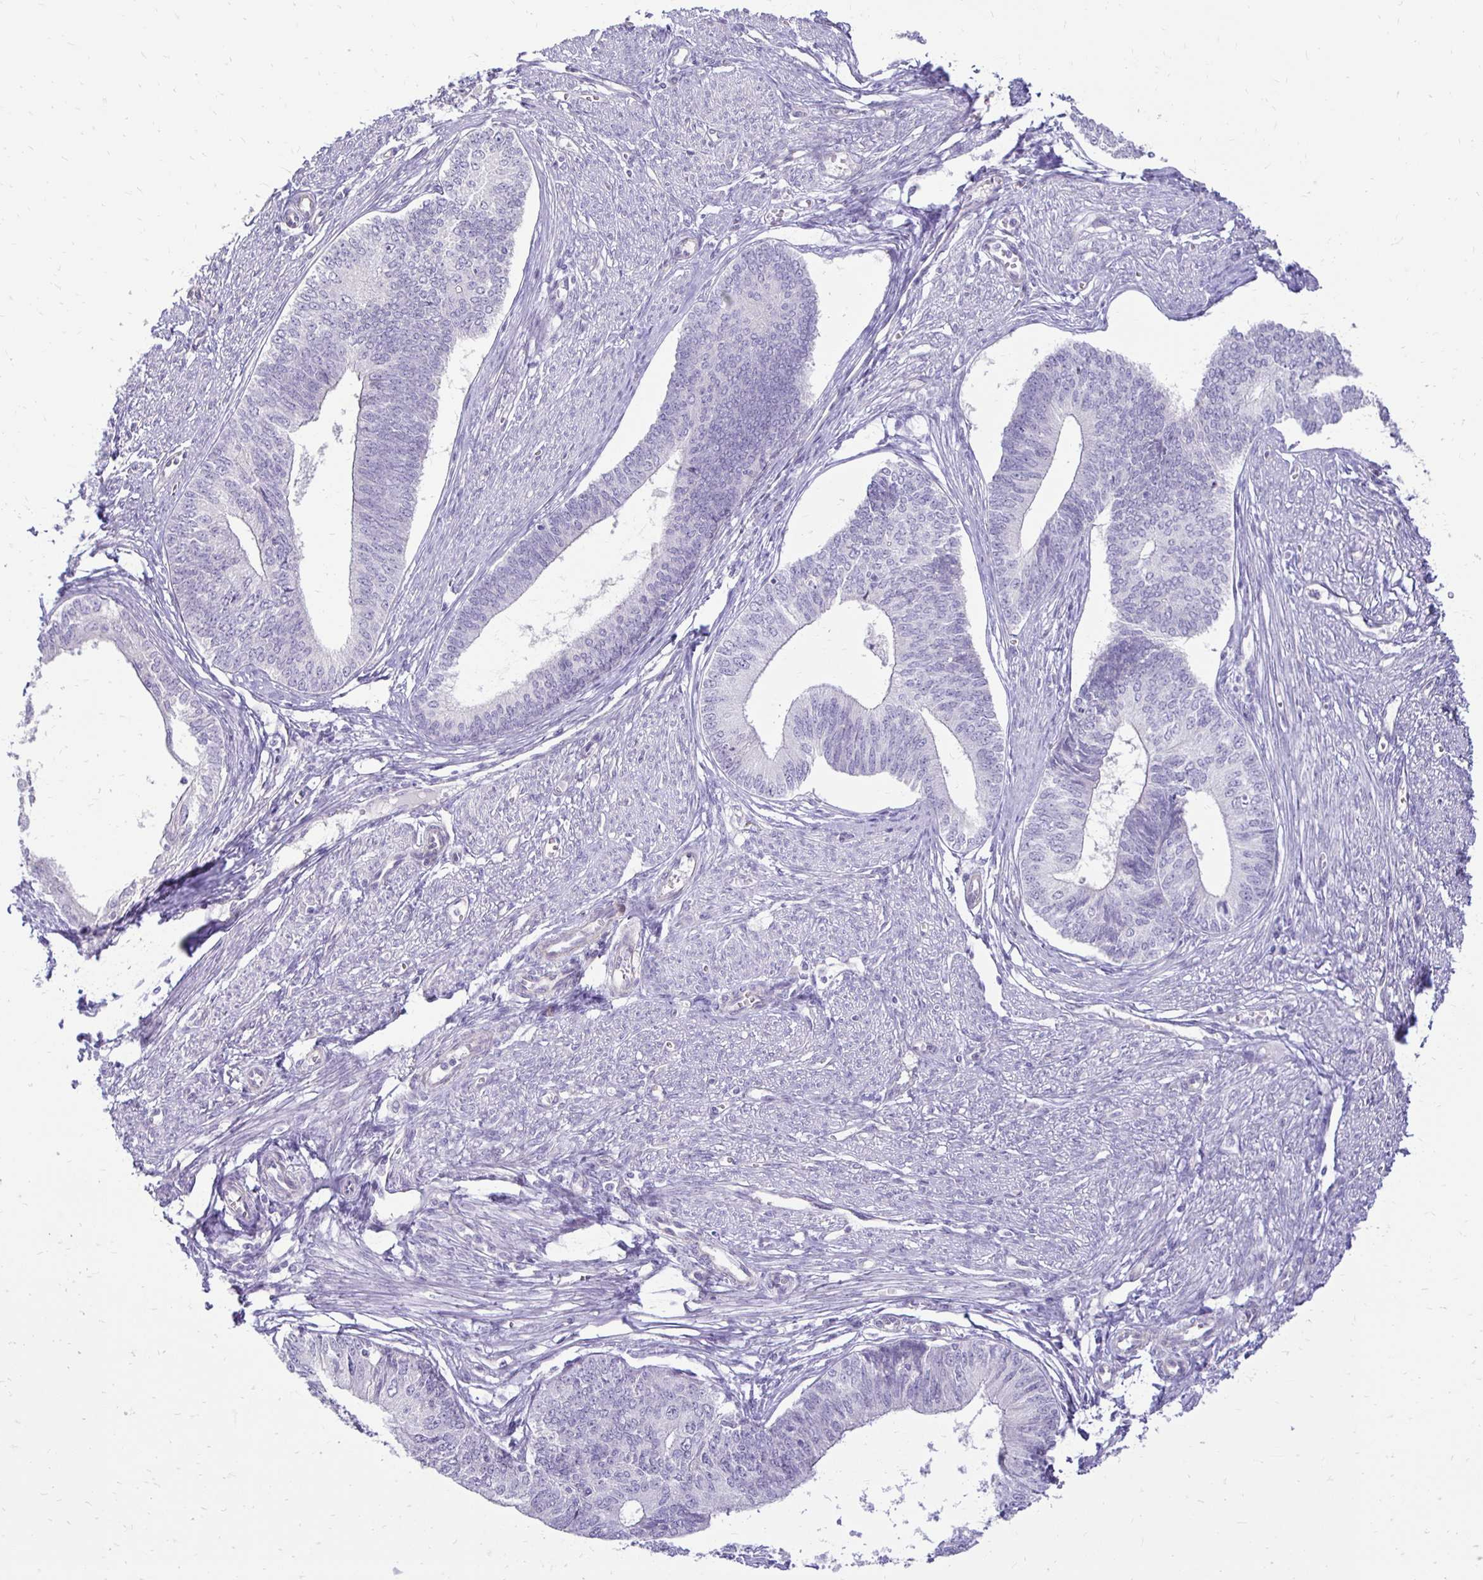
{"staining": {"intensity": "negative", "quantity": "none", "location": "none"}, "tissue": "endometrial cancer", "cell_type": "Tumor cells", "image_type": "cancer", "snomed": [{"axis": "morphology", "description": "Adenocarcinoma, NOS"}, {"axis": "topography", "description": "Endometrium"}], "caption": "DAB immunohistochemical staining of human endometrial adenocarcinoma reveals no significant expression in tumor cells. Brightfield microscopy of immunohistochemistry (IHC) stained with DAB (brown) and hematoxylin (blue), captured at high magnification.", "gene": "GAS2", "patient": {"sex": "female", "age": 68}}